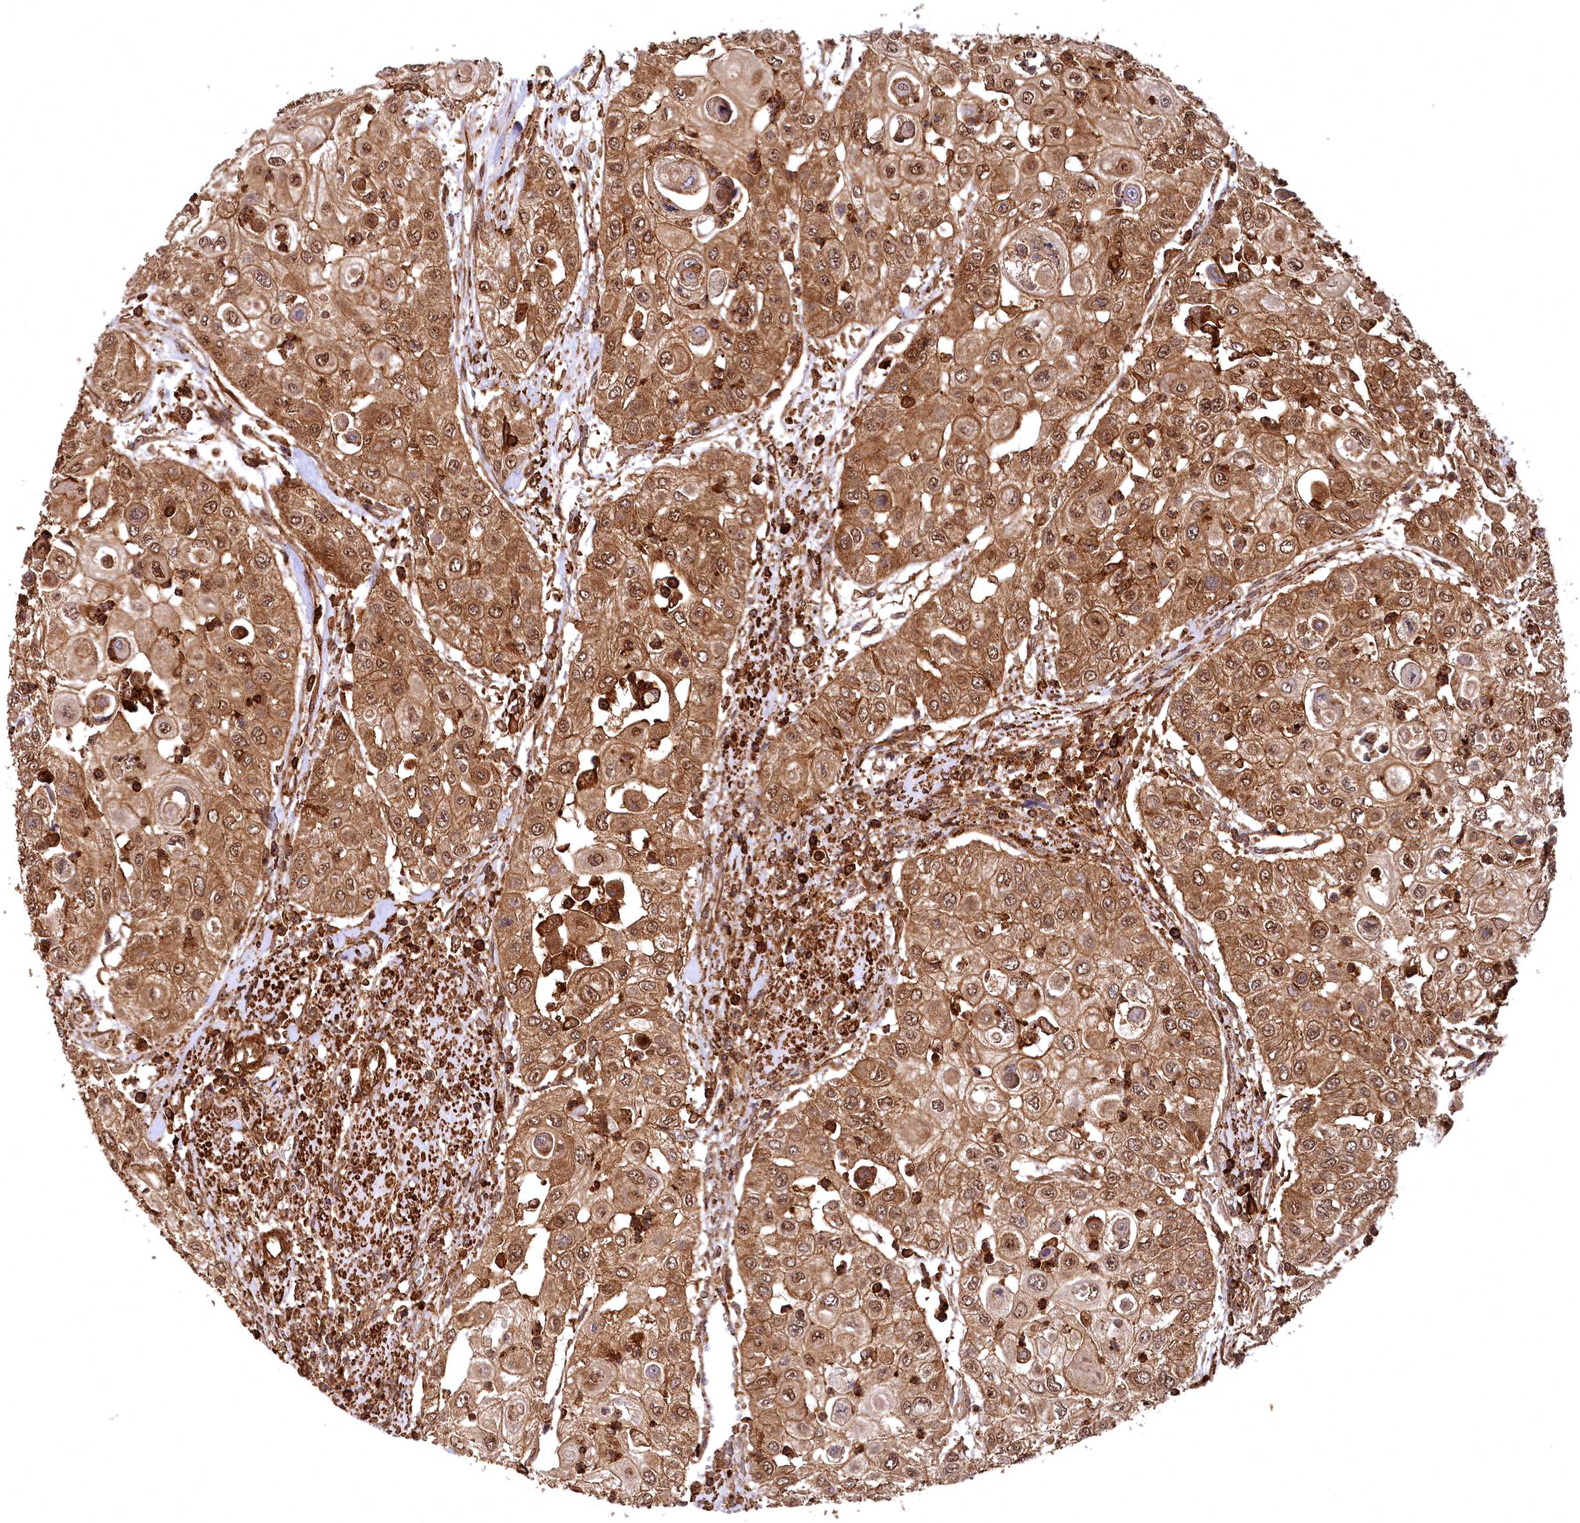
{"staining": {"intensity": "moderate", "quantity": ">75%", "location": "cytoplasmic/membranous,nuclear"}, "tissue": "urothelial cancer", "cell_type": "Tumor cells", "image_type": "cancer", "snomed": [{"axis": "morphology", "description": "Urothelial carcinoma, High grade"}, {"axis": "topography", "description": "Urinary bladder"}], "caption": "Immunohistochemistry of high-grade urothelial carcinoma displays medium levels of moderate cytoplasmic/membranous and nuclear positivity in approximately >75% of tumor cells.", "gene": "STUB1", "patient": {"sex": "female", "age": 79}}